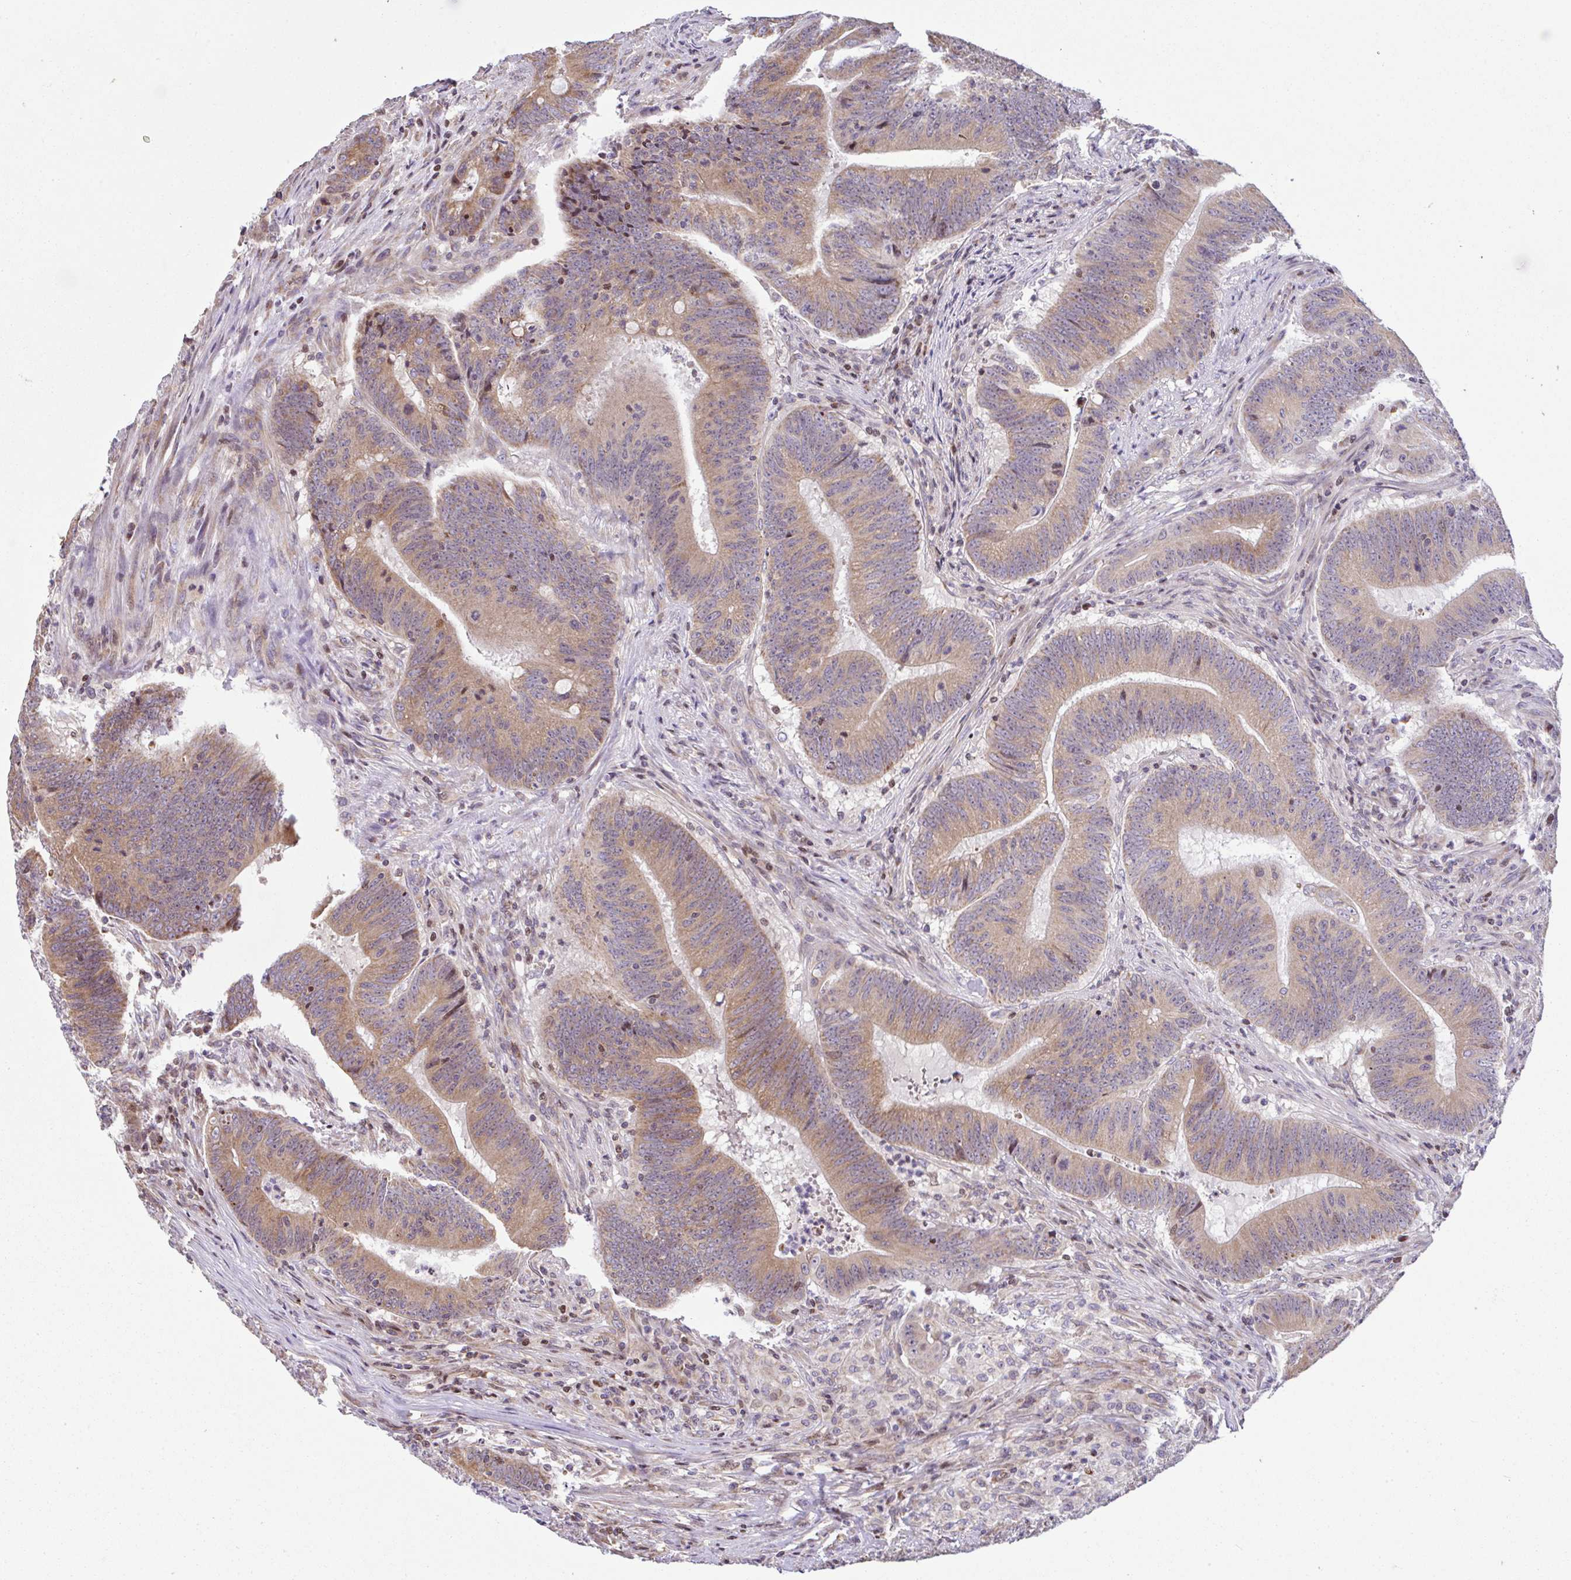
{"staining": {"intensity": "moderate", "quantity": ">75%", "location": "cytoplasmic/membranous"}, "tissue": "colorectal cancer", "cell_type": "Tumor cells", "image_type": "cancer", "snomed": [{"axis": "morphology", "description": "Adenocarcinoma, NOS"}, {"axis": "topography", "description": "Colon"}], "caption": "DAB immunohistochemical staining of human adenocarcinoma (colorectal) exhibits moderate cytoplasmic/membranous protein expression in about >75% of tumor cells. Ihc stains the protein of interest in brown and the nuclei are stained blue.", "gene": "FIGNL1", "patient": {"sex": "female", "age": 87}}